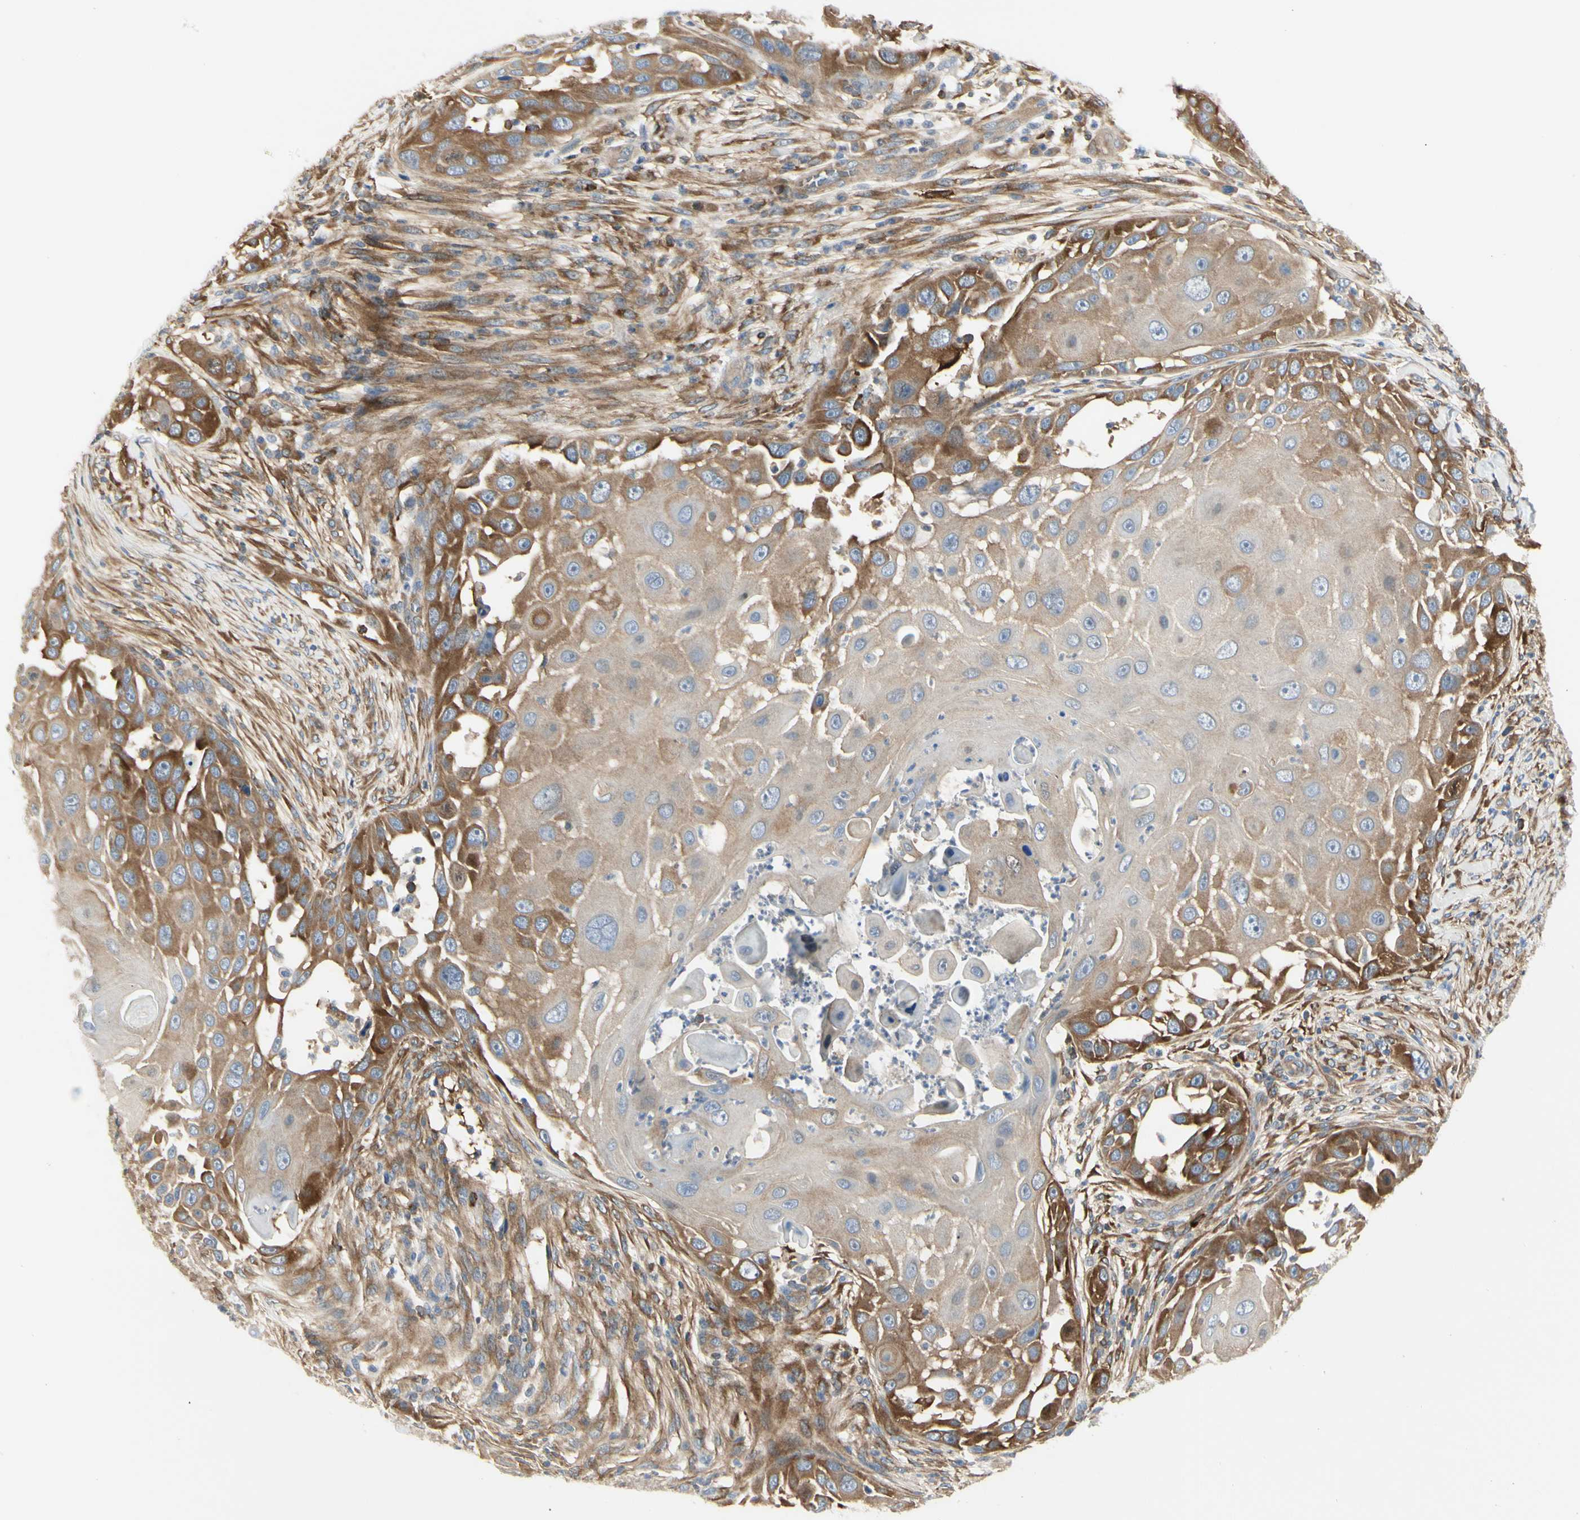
{"staining": {"intensity": "strong", "quantity": ">75%", "location": "cytoplasmic/membranous"}, "tissue": "skin cancer", "cell_type": "Tumor cells", "image_type": "cancer", "snomed": [{"axis": "morphology", "description": "Squamous cell carcinoma, NOS"}, {"axis": "topography", "description": "Skin"}], "caption": "Skin squamous cell carcinoma tissue reveals strong cytoplasmic/membranous expression in approximately >75% of tumor cells, visualized by immunohistochemistry.", "gene": "NFKB2", "patient": {"sex": "female", "age": 44}}